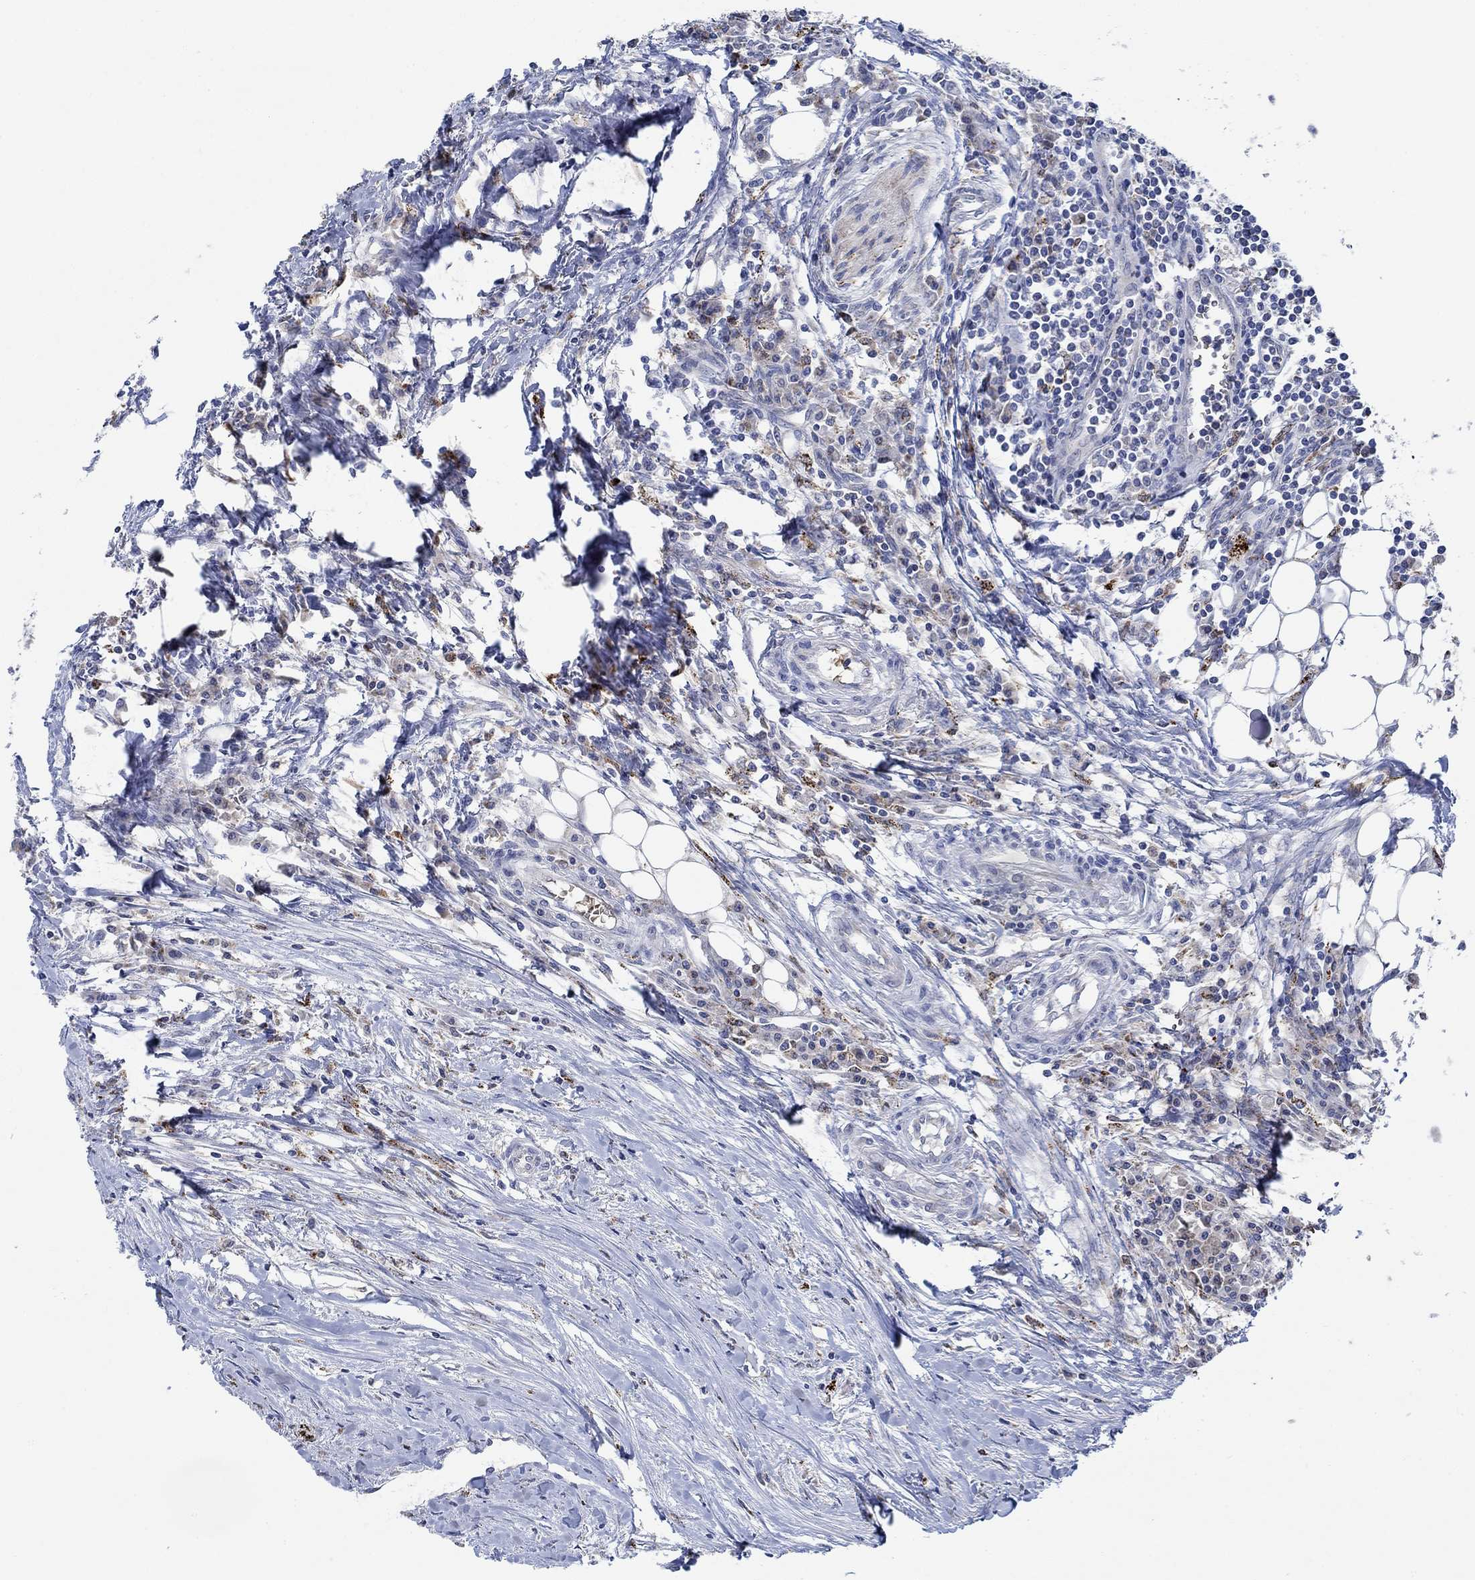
{"staining": {"intensity": "negative", "quantity": "none", "location": "none"}, "tissue": "colorectal cancer", "cell_type": "Tumor cells", "image_type": "cancer", "snomed": [{"axis": "morphology", "description": "Adenocarcinoma, NOS"}, {"axis": "topography", "description": "Colon"}], "caption": "IHC histopathology image of human adenocarcinoma (colorectal) stained for a protein (brown), which shows no expression in tumor cells.", "gene": "MPP1", "patient": {"sex": "male", "age": 53}}